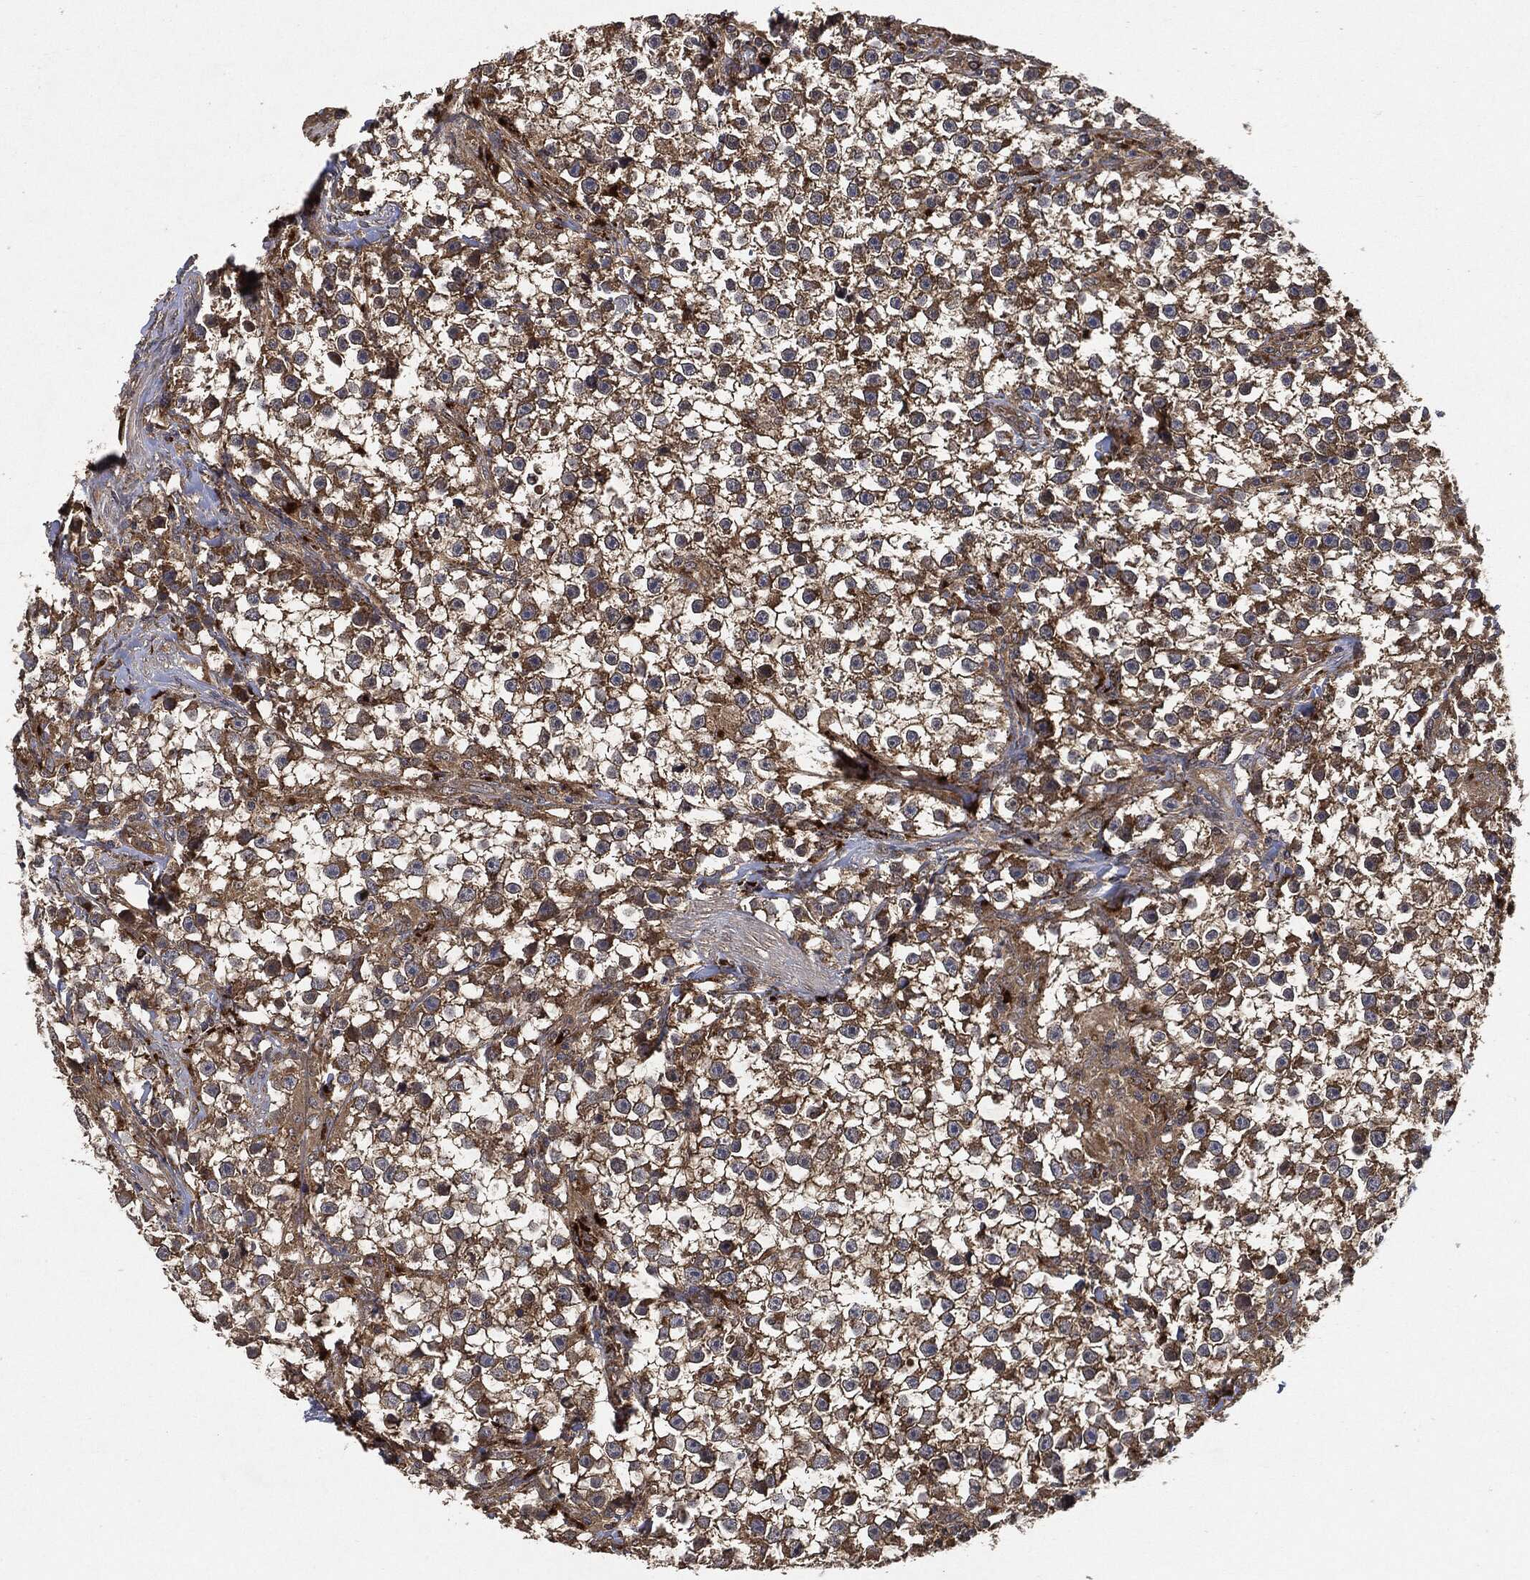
{"staining": {"intensity": "strong", "quantity": ">75%", "location": "cytoplasmic/membranous"}, "tissue": "testis cancer", "cell_type": "Tumor cells", "image_type": "cancer", "snomed": [{"axis": "morphology", "description": "Seminoma, NOS"}, {"axis": "topography", "description": "Testis"}], "caption": "Immunohistochemical staining of testis cancer (seminoma) demonstrates high levels of strong cytoplasmic/membranous staining in about >75% of tumor cells. The staining is performed using DAB brown chromogen to label protein expression. The nuclei are counter-stained blue using hematoxylin.", "gene": "BRAF", "patient": {"sex": "male", "age": 59}}